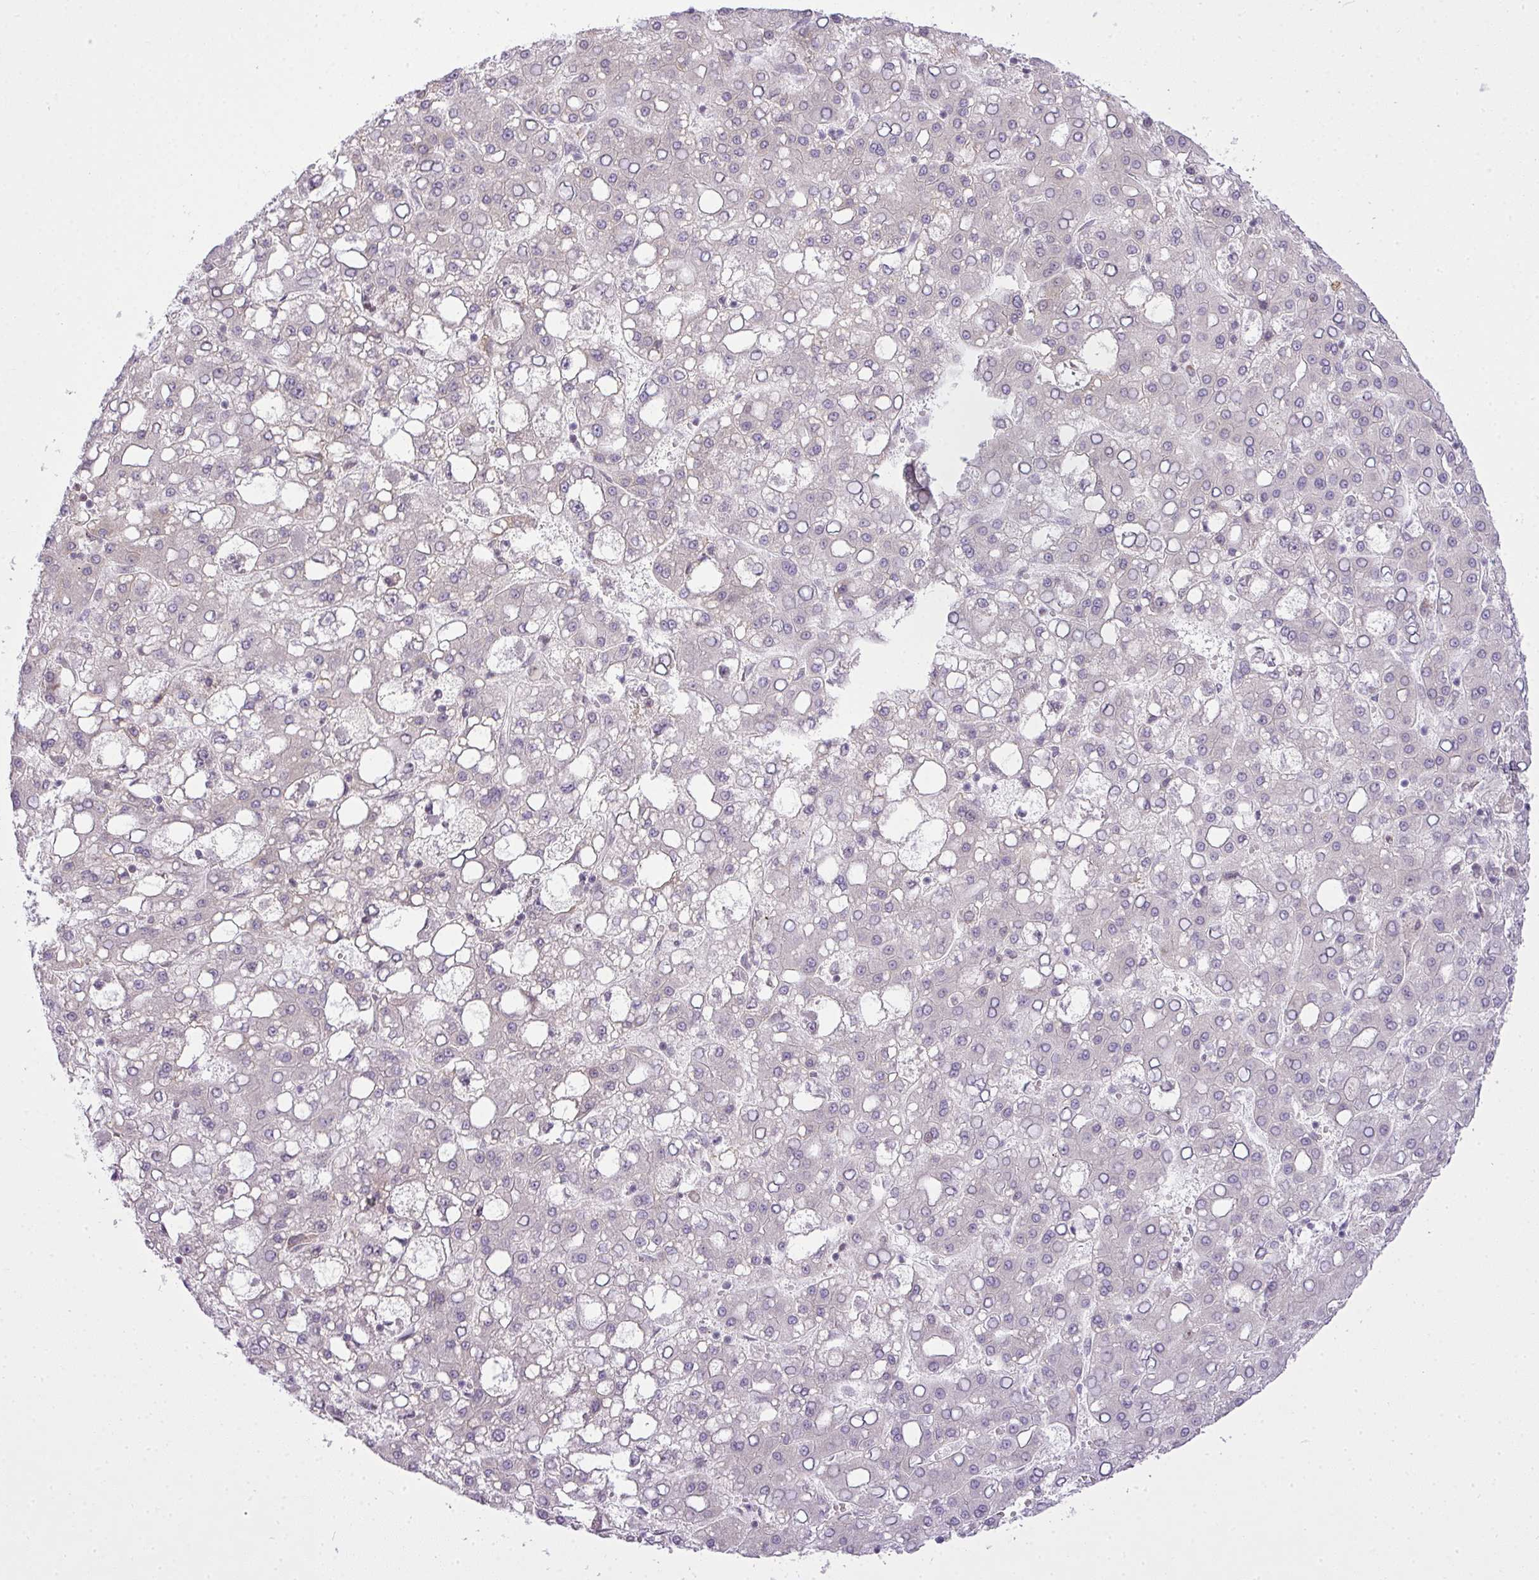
{"staining": {"intensity": "negative", "quantity": "none", "location": "none"}, "tissue": "liver cancer", "cell_type": "Tumor cells", "image_type": "cancer", "snomed": [{"axis": "morphology", "description": "Carcinoma, Hepatocellular, NOS"}, {"axis": "topography", "description": "Liver"}], "caption": "This micrograph is of liver cancer (hepatocellular carcinoma) stained with IHC to label a protein in brown with the nuclei are counter-stained blue. There is no staining in tumor cells. (Brightfield microscopy of DAB IHC at high magnification).", "gene": "COX18", "patient": {"sex": "male", "age": 65}}